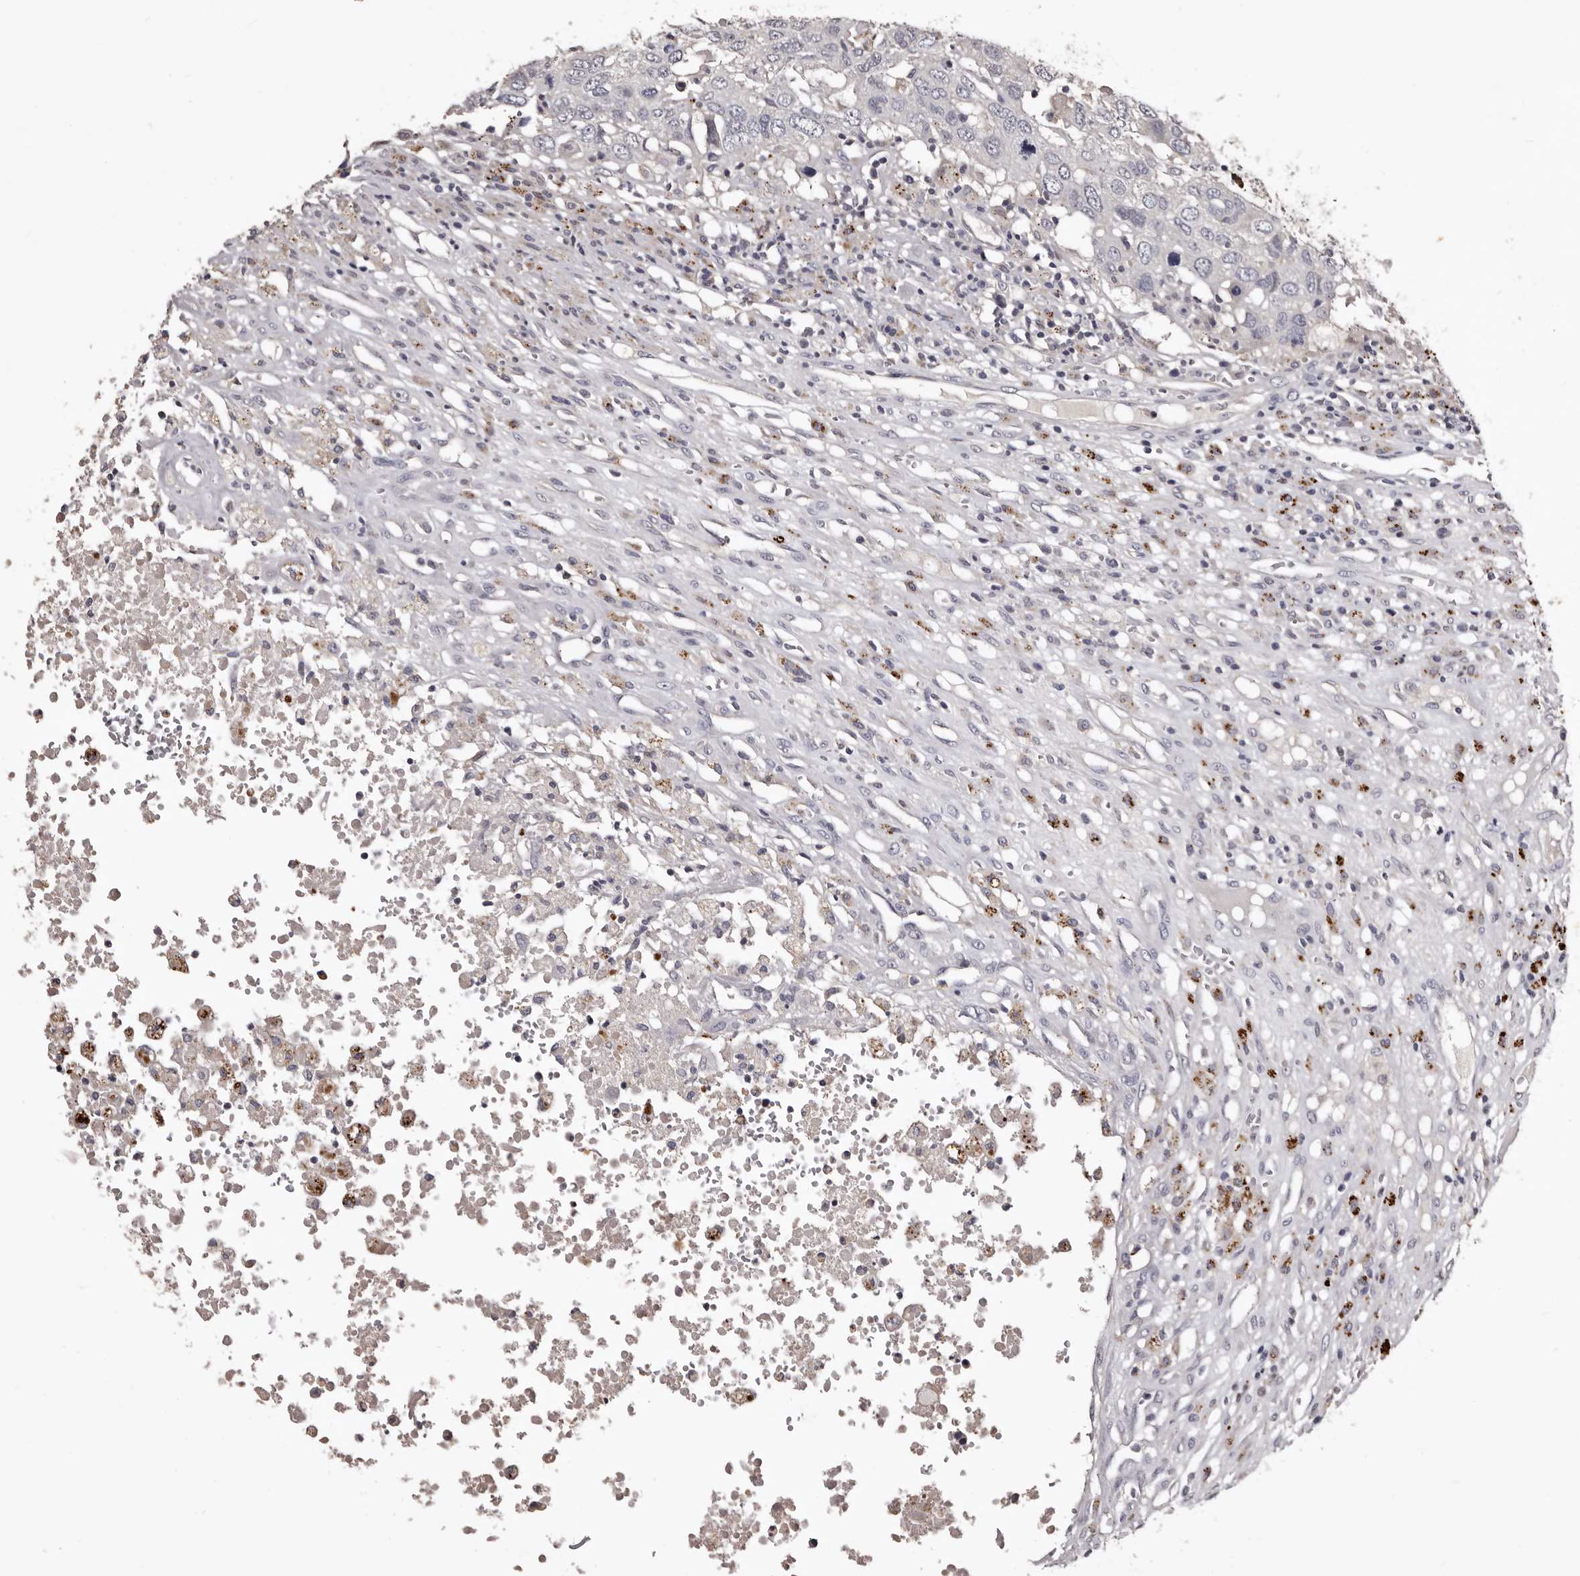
{"staining": {"intensity": "negative", "quantity": "none", "location": "none"}, "tissue": "head and neck cancer", "cell_type": "Tumor cells", "image_type": "cancer", "snomed": [{"axis": "morphology", "description": "Squamous cell carcinoma, NOS"}, {"axis": "topography", "description": "Head-Neck"}], "caption": "The micrograph displays no significant expression in tumor cells of head and neck cancer (squamous cell carcinoma). (DAB (3,3'-diaminobenzidine) immunohistochemistry visualized using brightfield microscopy, high magnification).", "gene": "SLC10A4", "patient": {"sex": "male", "age": 66}}